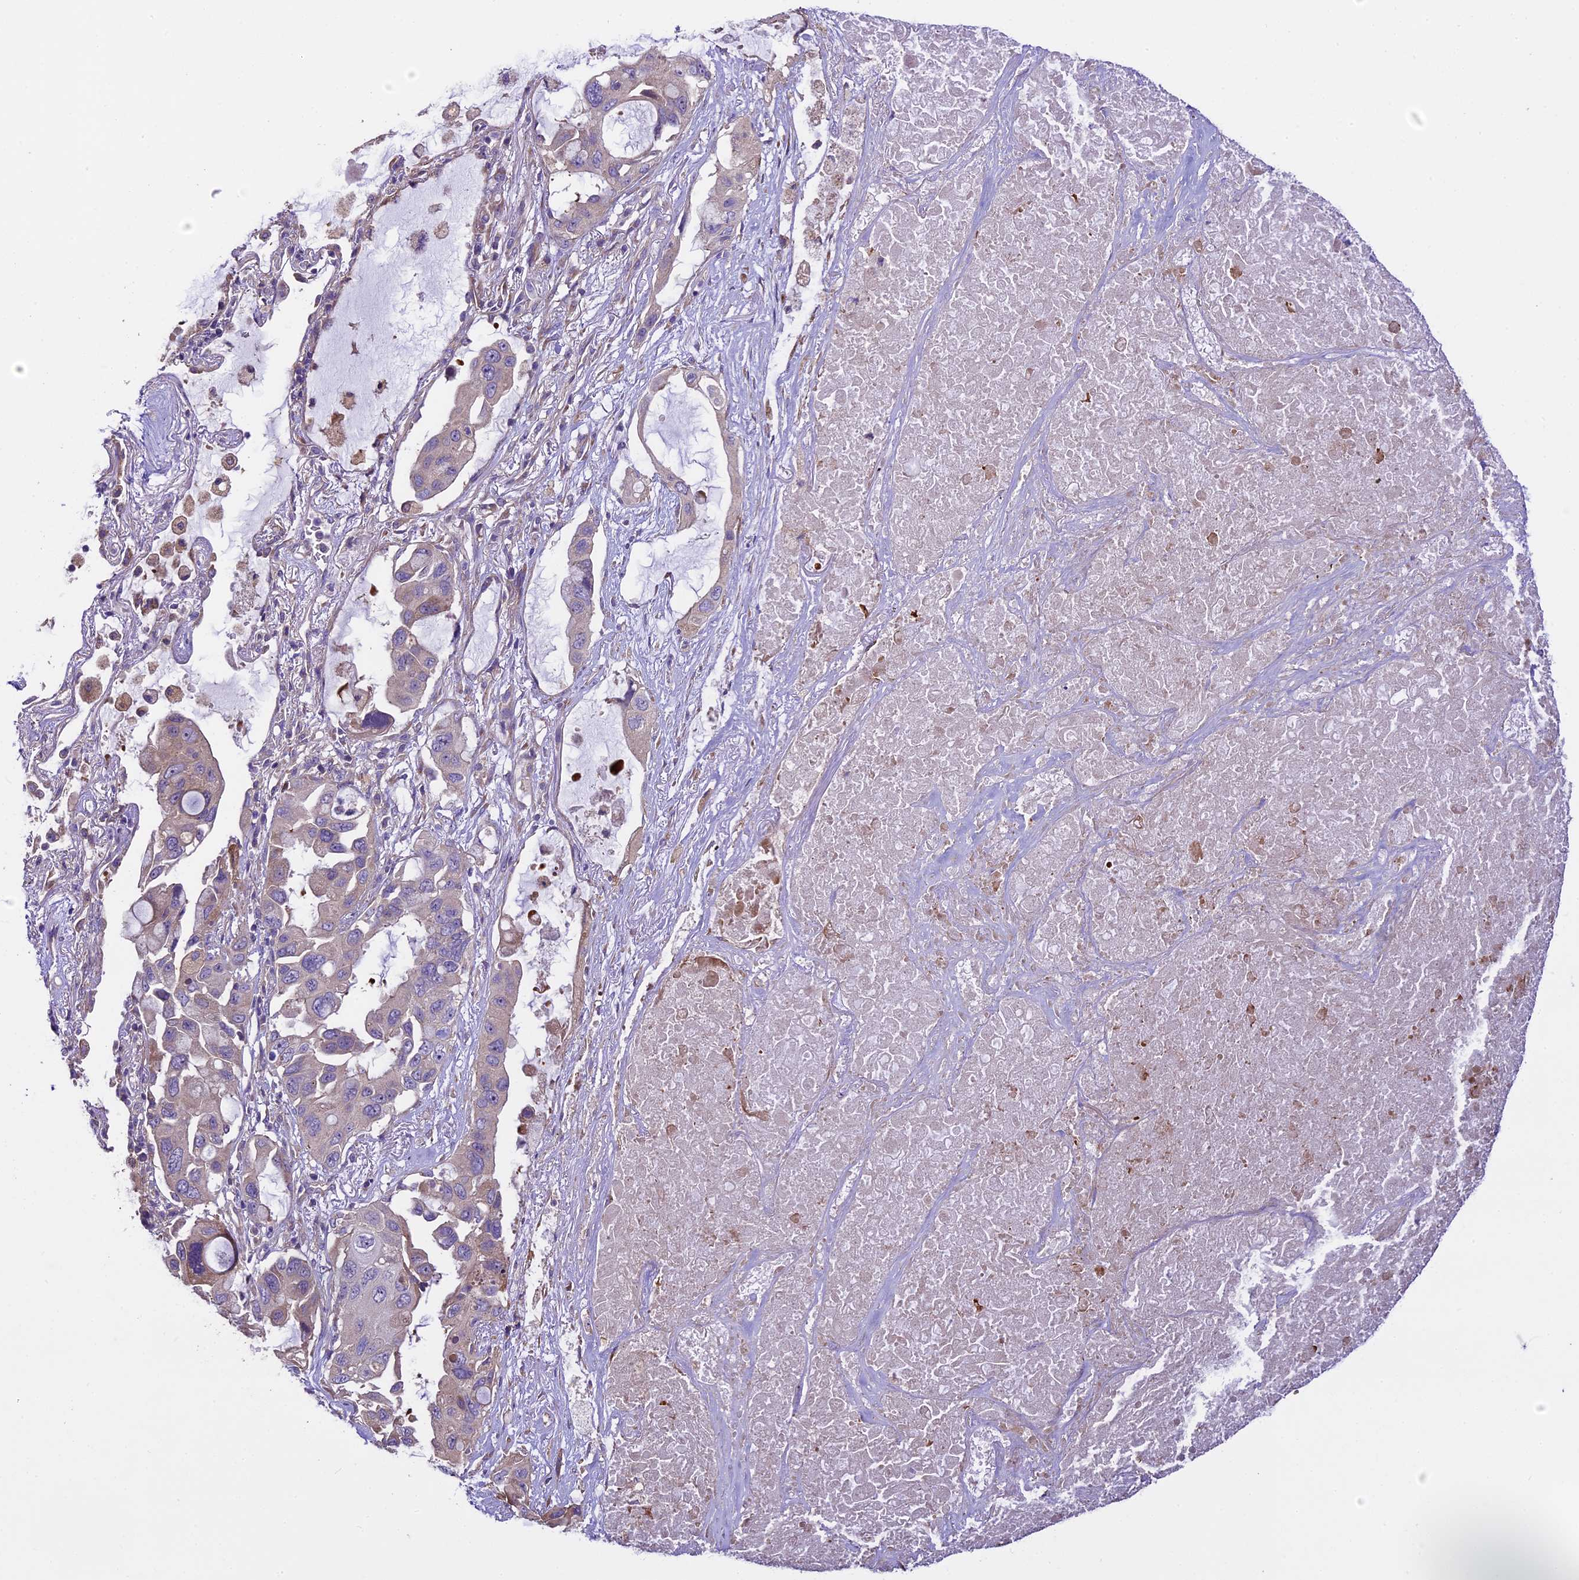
{"staining": {"intensity": "weak", "quantity": "<25%", "location": "cytoplasmic/membranous"}, "tissue": "lung cancer", "cell_type": "Tumor cells", "image_type": "cancer", "snomed": [{"axis": "morphology", "description": "Squamous cell carcinoma, NOS"}, {"axis": "topography", "description": "Lung"}], "caption": "High power microscopy micrograph of an immunohistochemistry (IHC) image of lung cancer (squamous cell carcinoma), revealing no significant positivity in tumor cells.", "gene": "SPIRE1", "patient": {"sex": "female", "age": 73}}